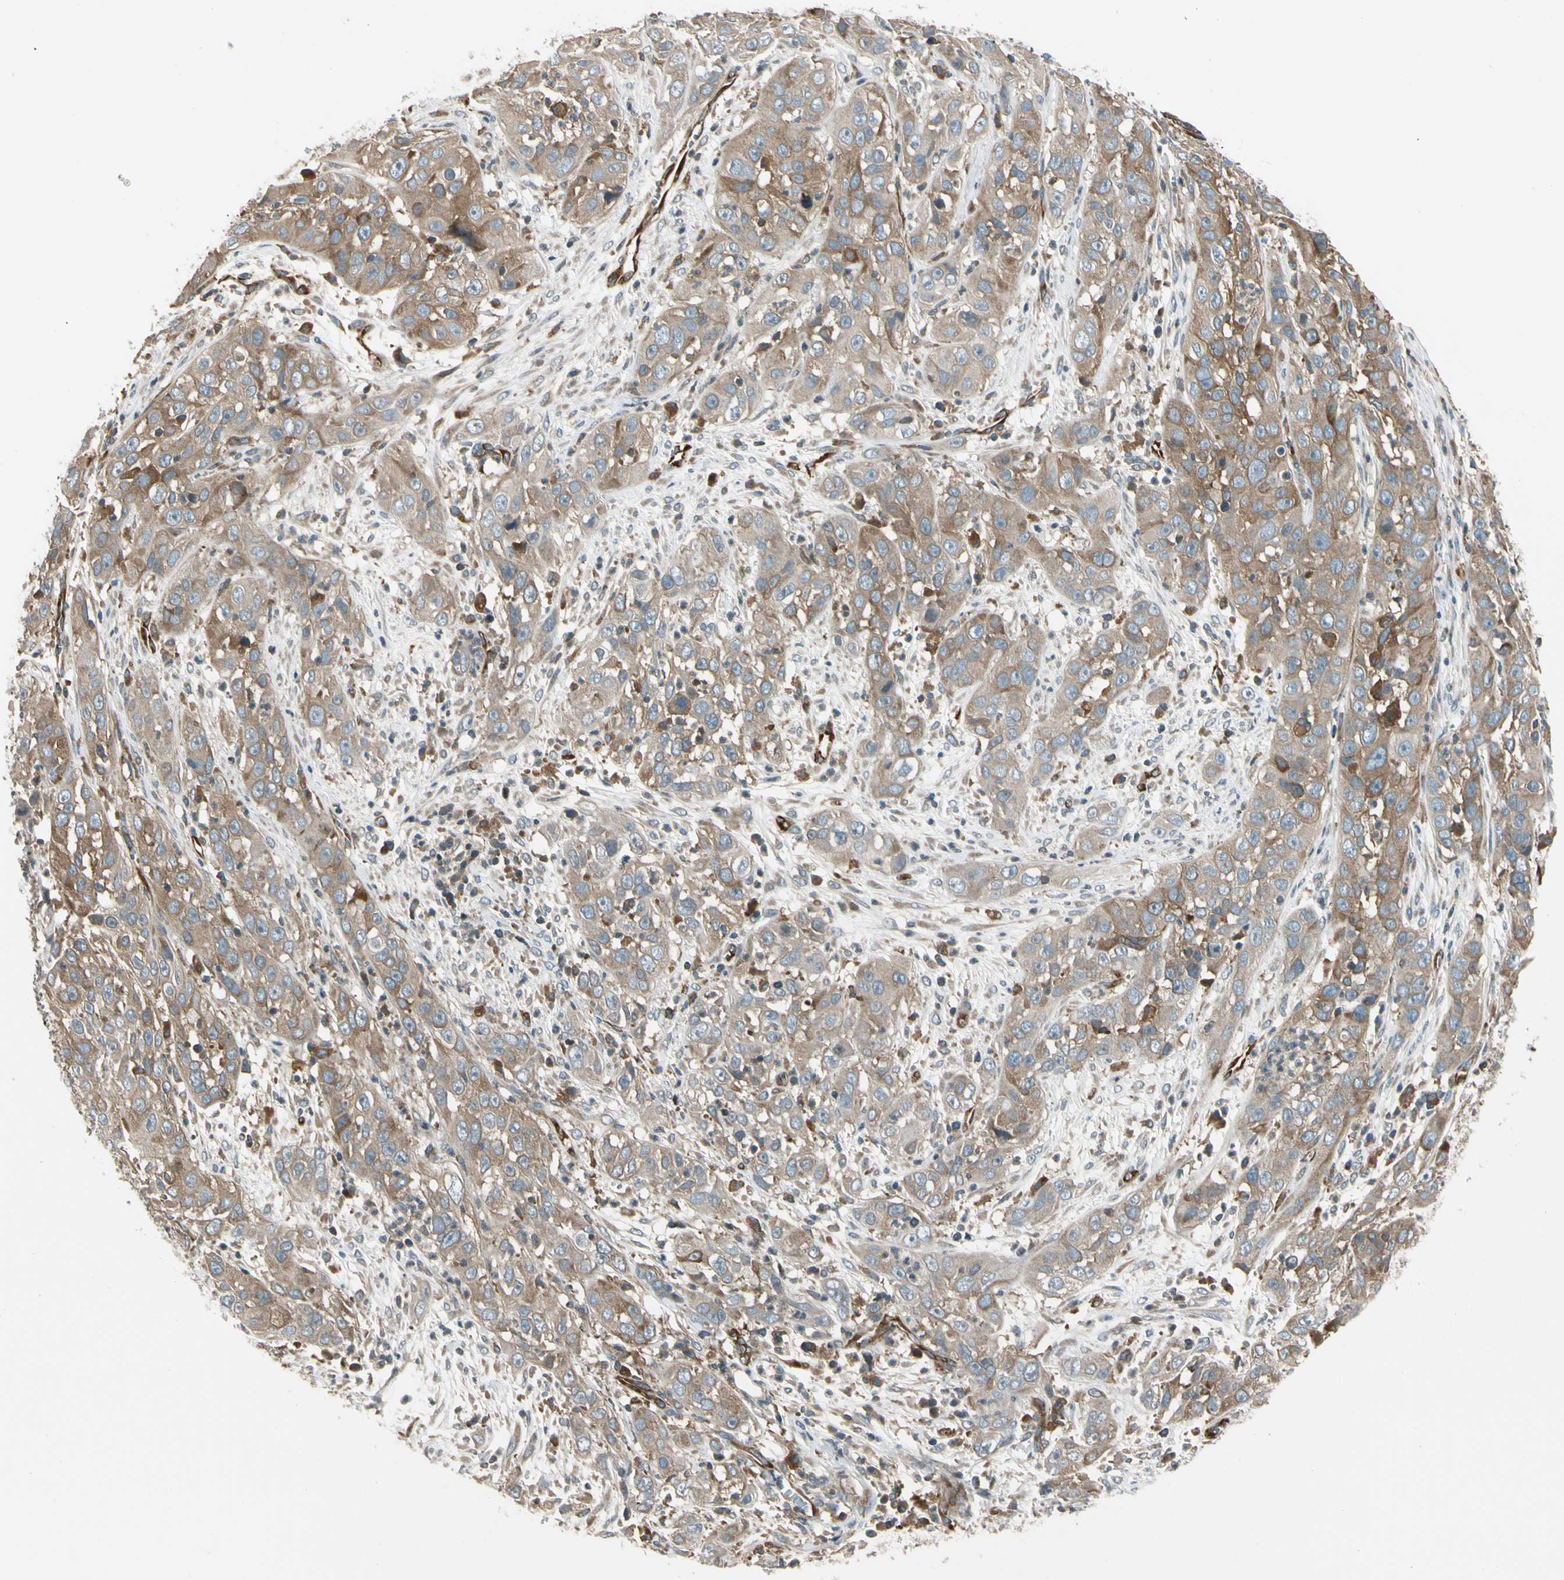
{"staining": {"intensity": "moderate", "quantity": ">75%", "location": "cytoplasmic/membranous"}, "tissue": "cervical cancer", "cell_type": "Tumor cells", "image_type": "cancer", "snomed": [{"axis": "morphology", "description": "Squamous cell carcinoma, NOS"}, {"axis": "topography", "description": "Cervix"}], "caption": "IHC of cervical cancer exhibits medium levels of moderate cytoplasmic/membranous positivity in about >75% of tumor cells. The staining was performed using DAB, with brown indicating positive protein expression. Nuclei are stained blue with hematoxylin.", "gene": "TRIO", "patient": {"sex": "female", "age": 32}}